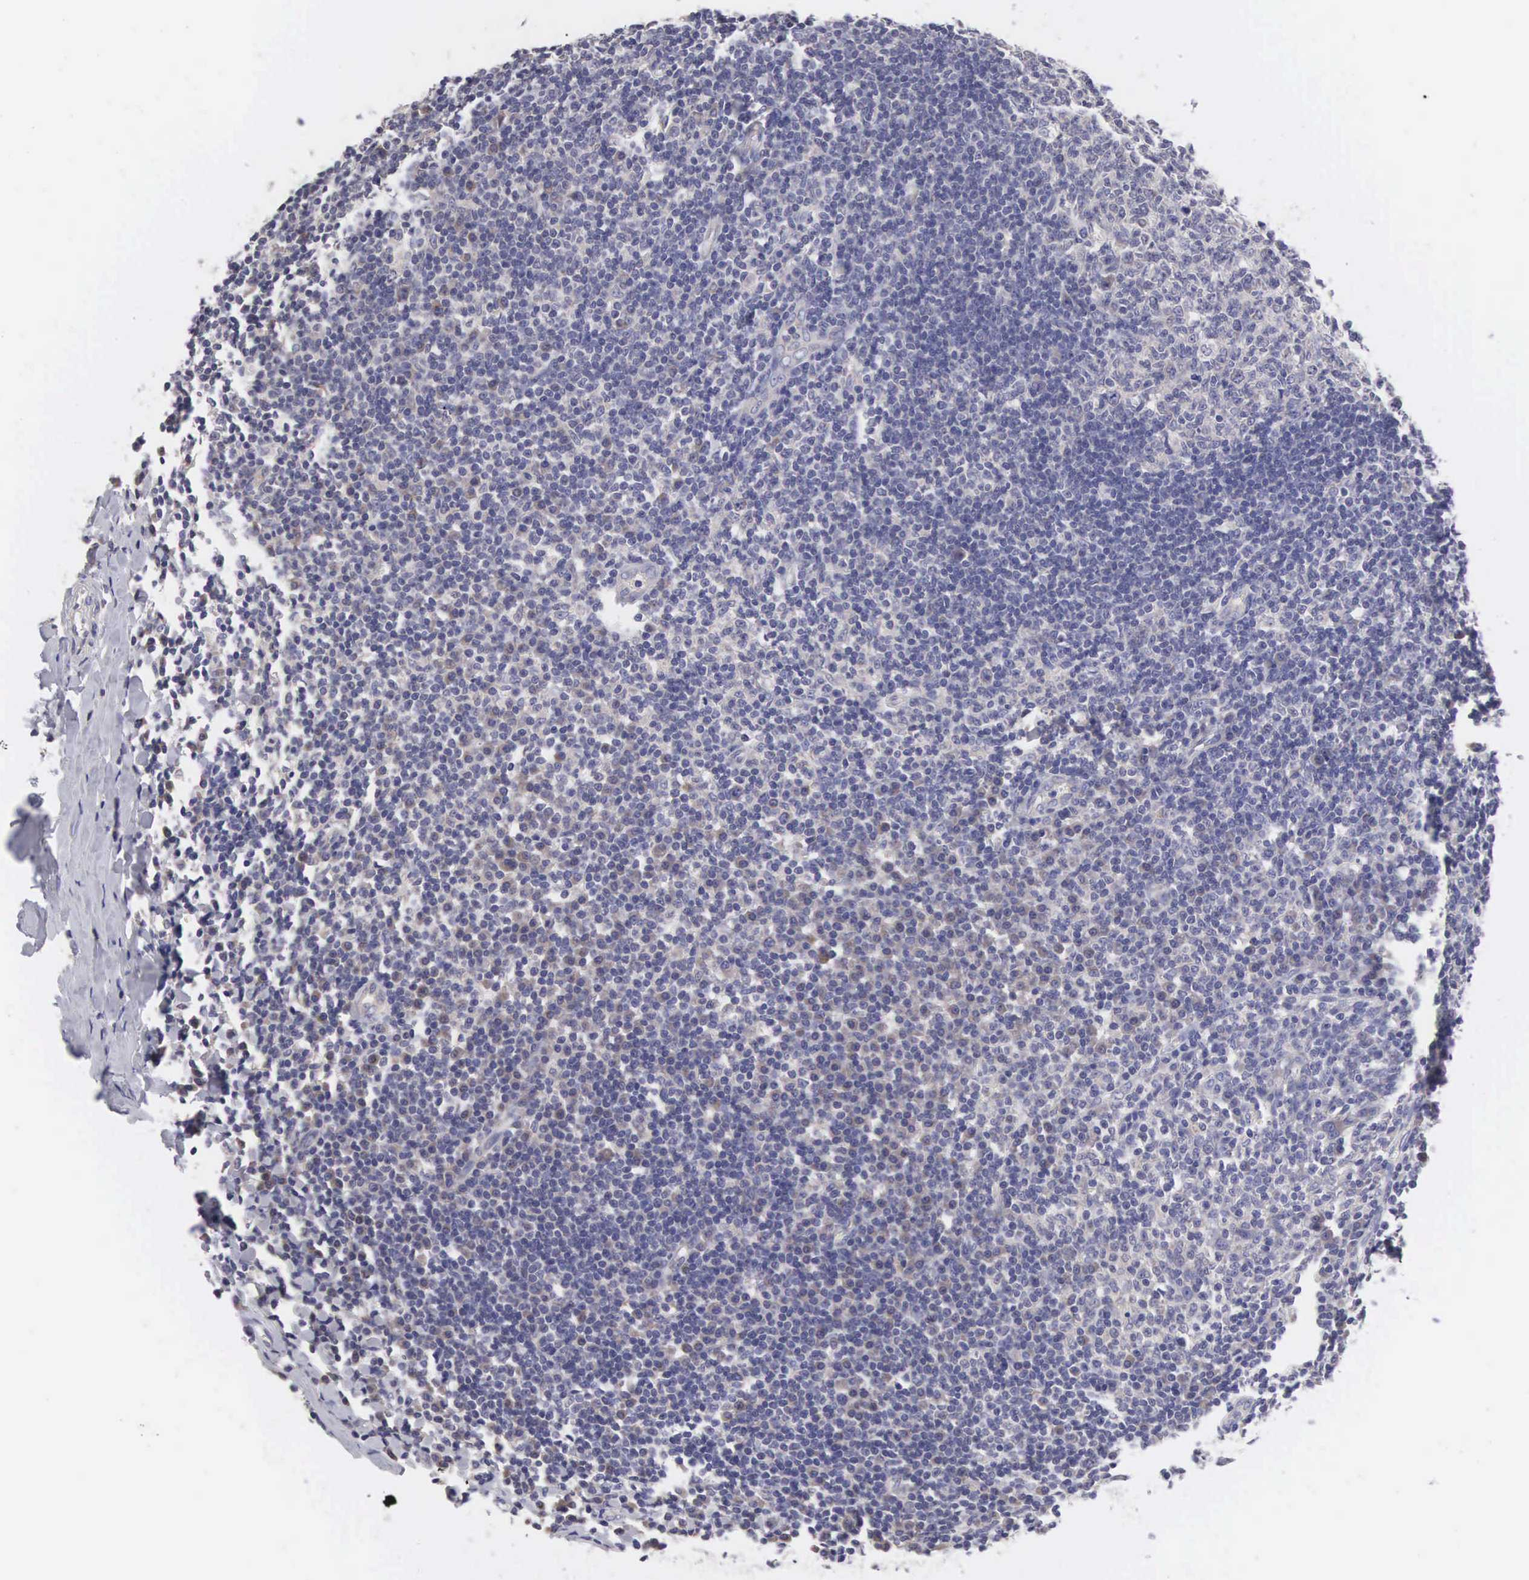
{"staining": {"intensity": "negative", "quantity": "none", "location": "none"}, "tissue": "tonsil", "cell_type": "Germinal center cells", "image_type": "normal", "snomed": [{"axis": "morphology", "description": "Normal tissue, NOS"}, {"axis": "topography", "description": "Tonsil"}], "caption": "Benign tonsil was stained to show a protein in brown. There is no significant expression in germinal center cells.", "gene": "SLITRK4", "patient": {"sex": "male", "age": 6}}